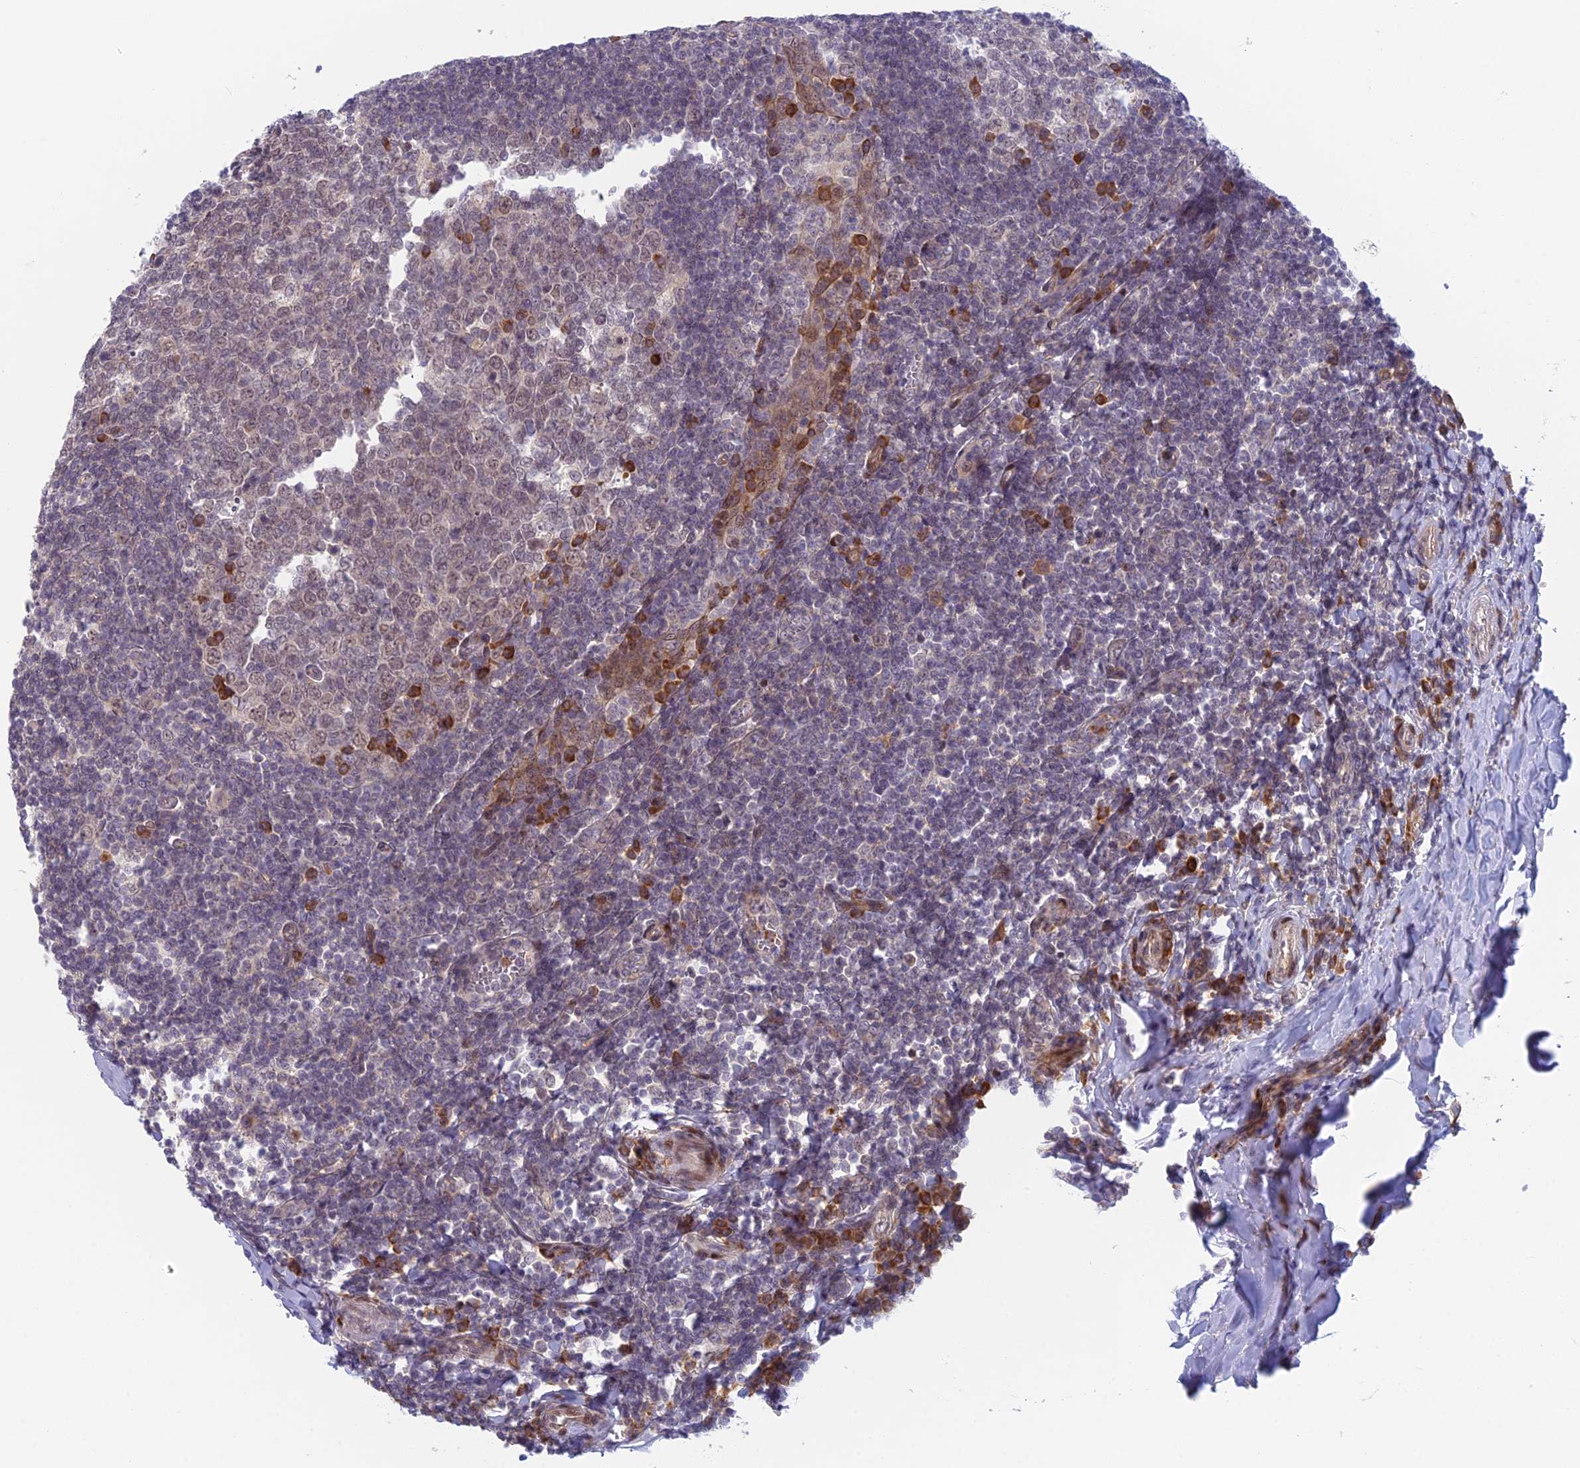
{"staining": {"intensity": "moderate", "quantity": "<25%", "location": "cytoplasmic/membranous"}, "tissue": "tonsil", "cell_type": "Germinal center cells", "image_type": "normal", "snomed": [{"axis": "morphology", "description": "Normal tissue, NOS"}, {"axis": "topography", "description": "Tonsil"}], "caption": "The micrograph exhibits staining of unremarkable tonsil, revealing moderate cytoplasmic/membranous protein expression (brown color) within germinal center cells. (Stains: DAB in brown, nuclei in blue, Microscopy: brightfield microscopy at high magnification).", "gene": "PPP1R26", "patient": {"sex": "male", "age": 27}}